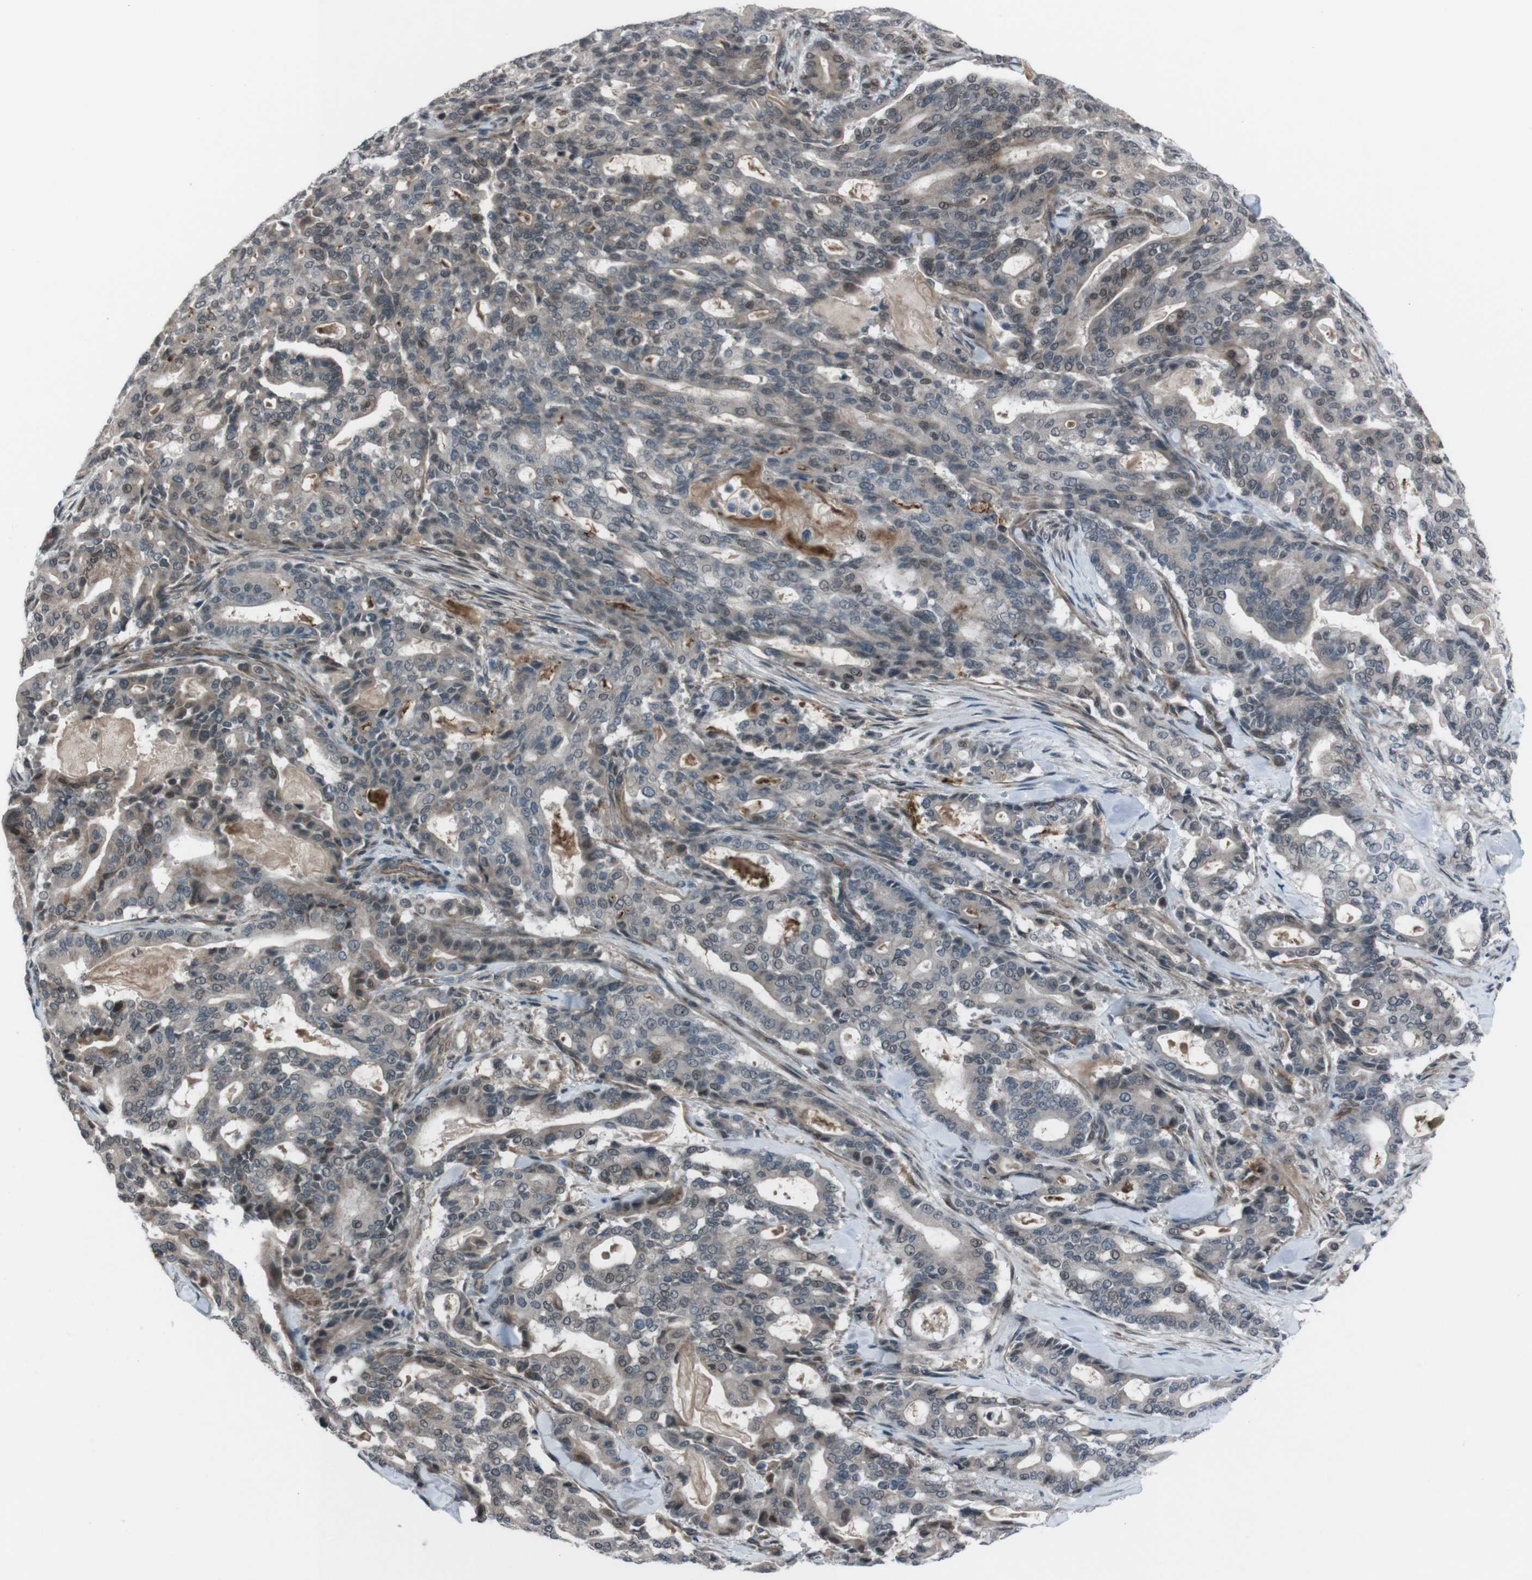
{"staining": {"intensity": "moderate", "quantity": "25%-75%", "location": "nuclear"}, "tissue": "pancreatic cancer", "cell_type": "Tumor cells", "image_type": "cancer", "snomed": [{"axis": "morphology", "description": "Adenocarcinoma, NOS"}, {"axis": "topography", "description": "Pancreas"}], "caption": "Protein analysis of pancreatic cancer (adenocarcinoma) tissue reveals moderate nuclear staining in approximately 25%-75% of tumor cells.", "gene": "SS18L1", "patient": {"sex": "male", "age": 63}}